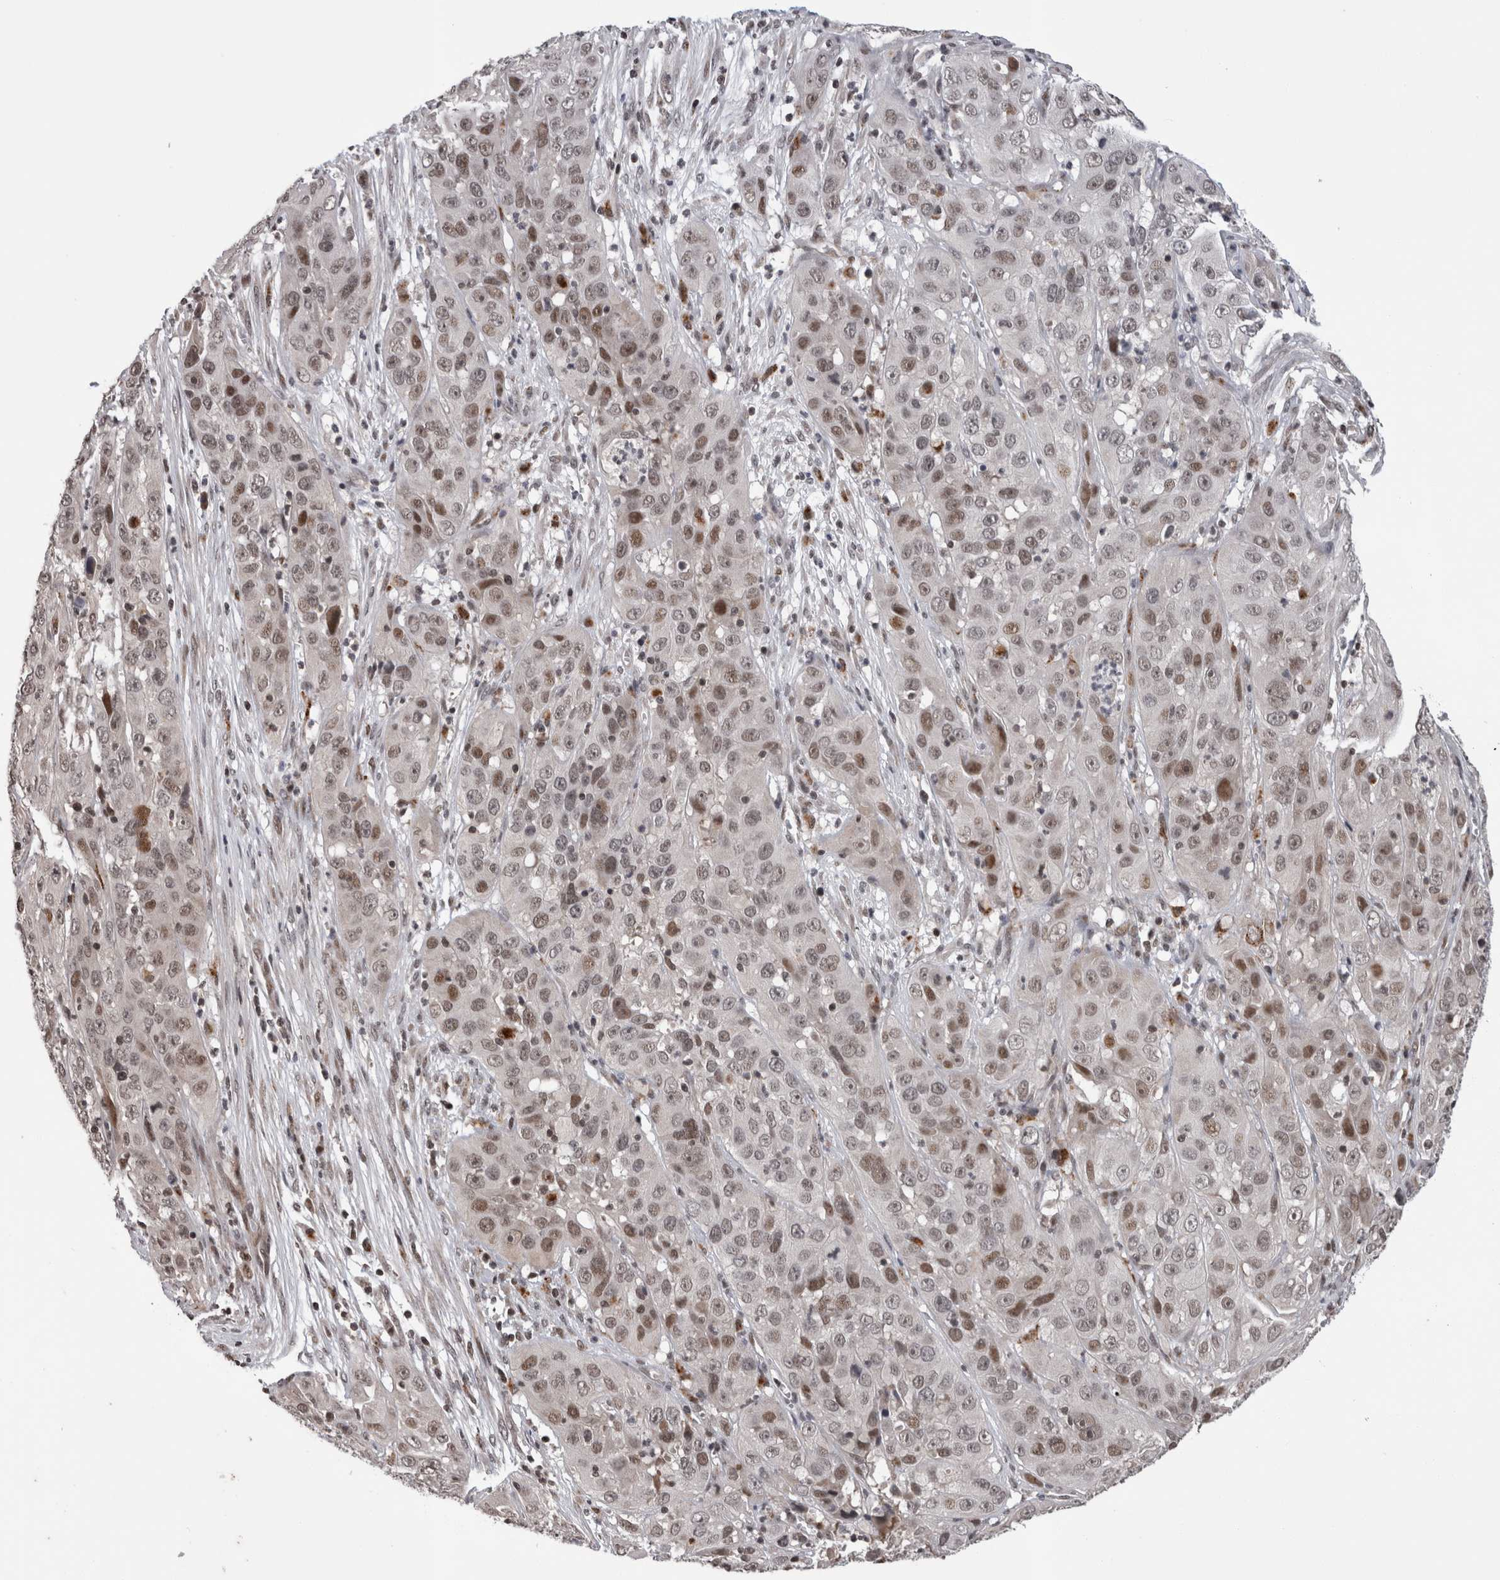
{"staining": {"intensity": "moderate", "quantity": "<25%", "location": "nuclear"}, "tissue": "cervical cancer", "cell_type": "Tumor cells", "image_type": "cancer", "snomed": [{"axis": "morphology", "description": "Squamous cell carcinoma, NOS"}, {"axis": "topography", "description": "Cervix"}], "caption": "A low amount of moderate nuclear expression is present in about <25% of tumor cells in squamous cell carcinoma (cervical) tissue.", "gene": "ZBTB11", "patient": {"sex": "female", "age": 32}}